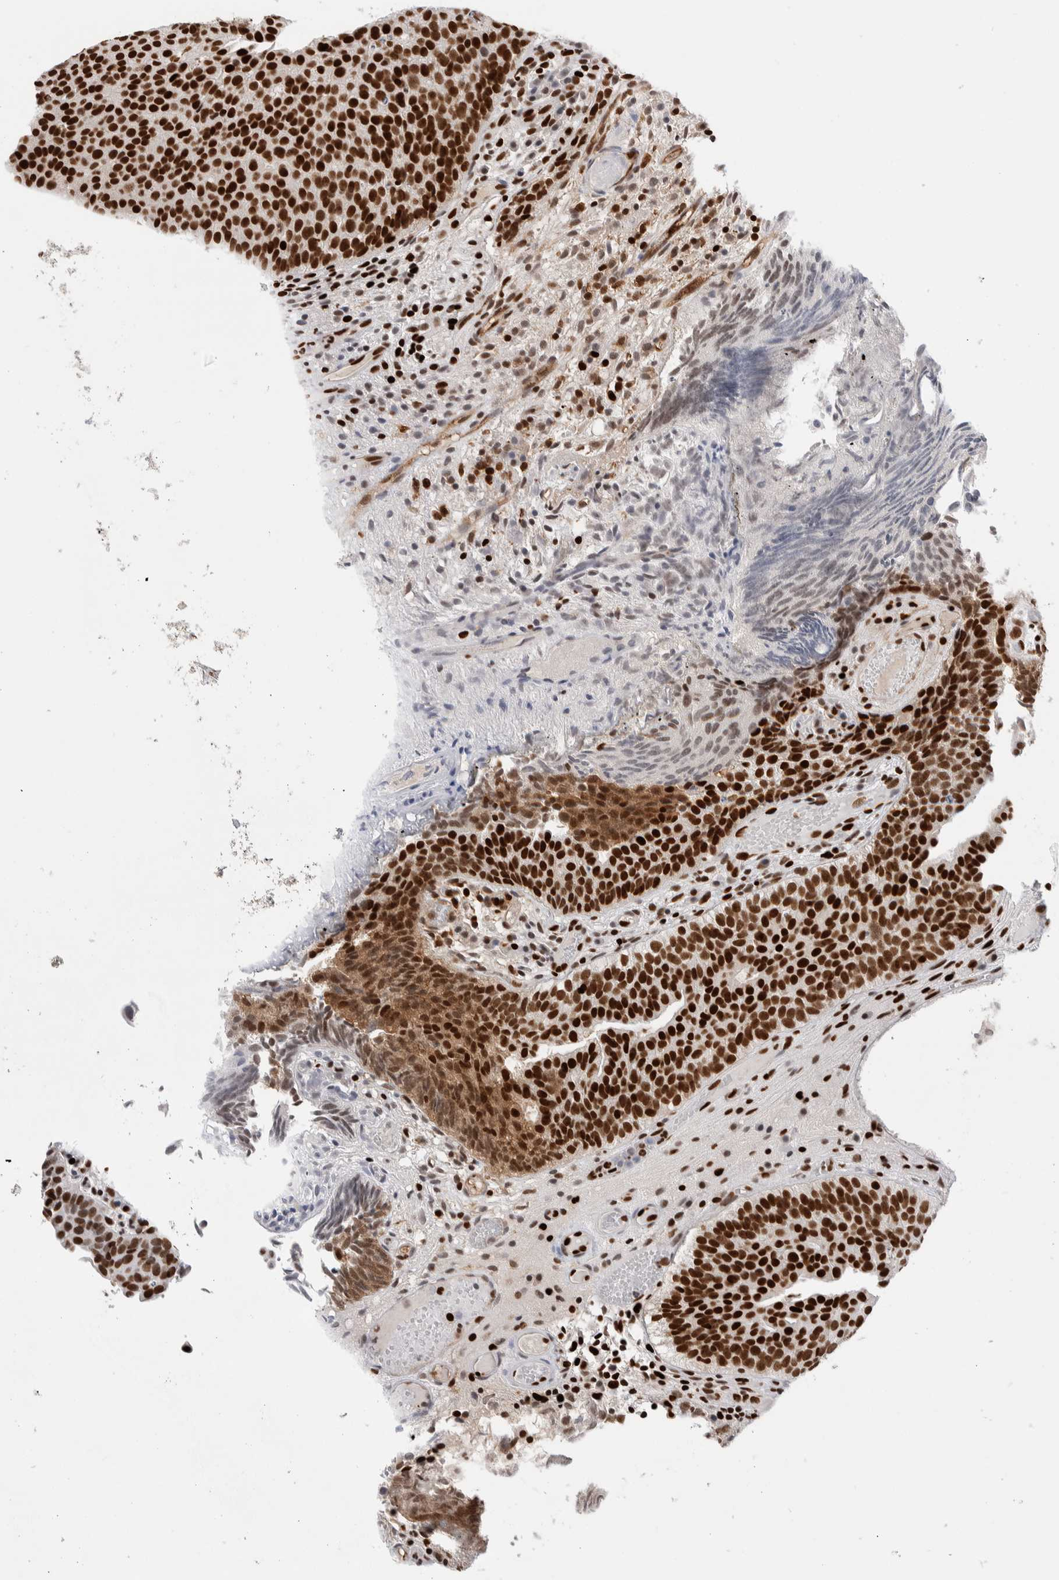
{"staining": {"intensity": "strong", "quantity": ">75%", "location": "nuclear"}, "tissue": "urothelial cancer", "cell_type": "Tumor cells", "image_type": "cancer", "snomed": [{"axis": "morphology", "description": "Urothelial carcinoma, Low grade"}, {"axis": "topography", "description": "Urinary bladder"}], "caption": "Human urothelial cancer stained for a protein (brown) reveals strong nuclear positive staining in approximately >75% of tumor cells.", "gene": "RNASEK-C17orf49", "patient": {"sex": "male", "age": 86}}